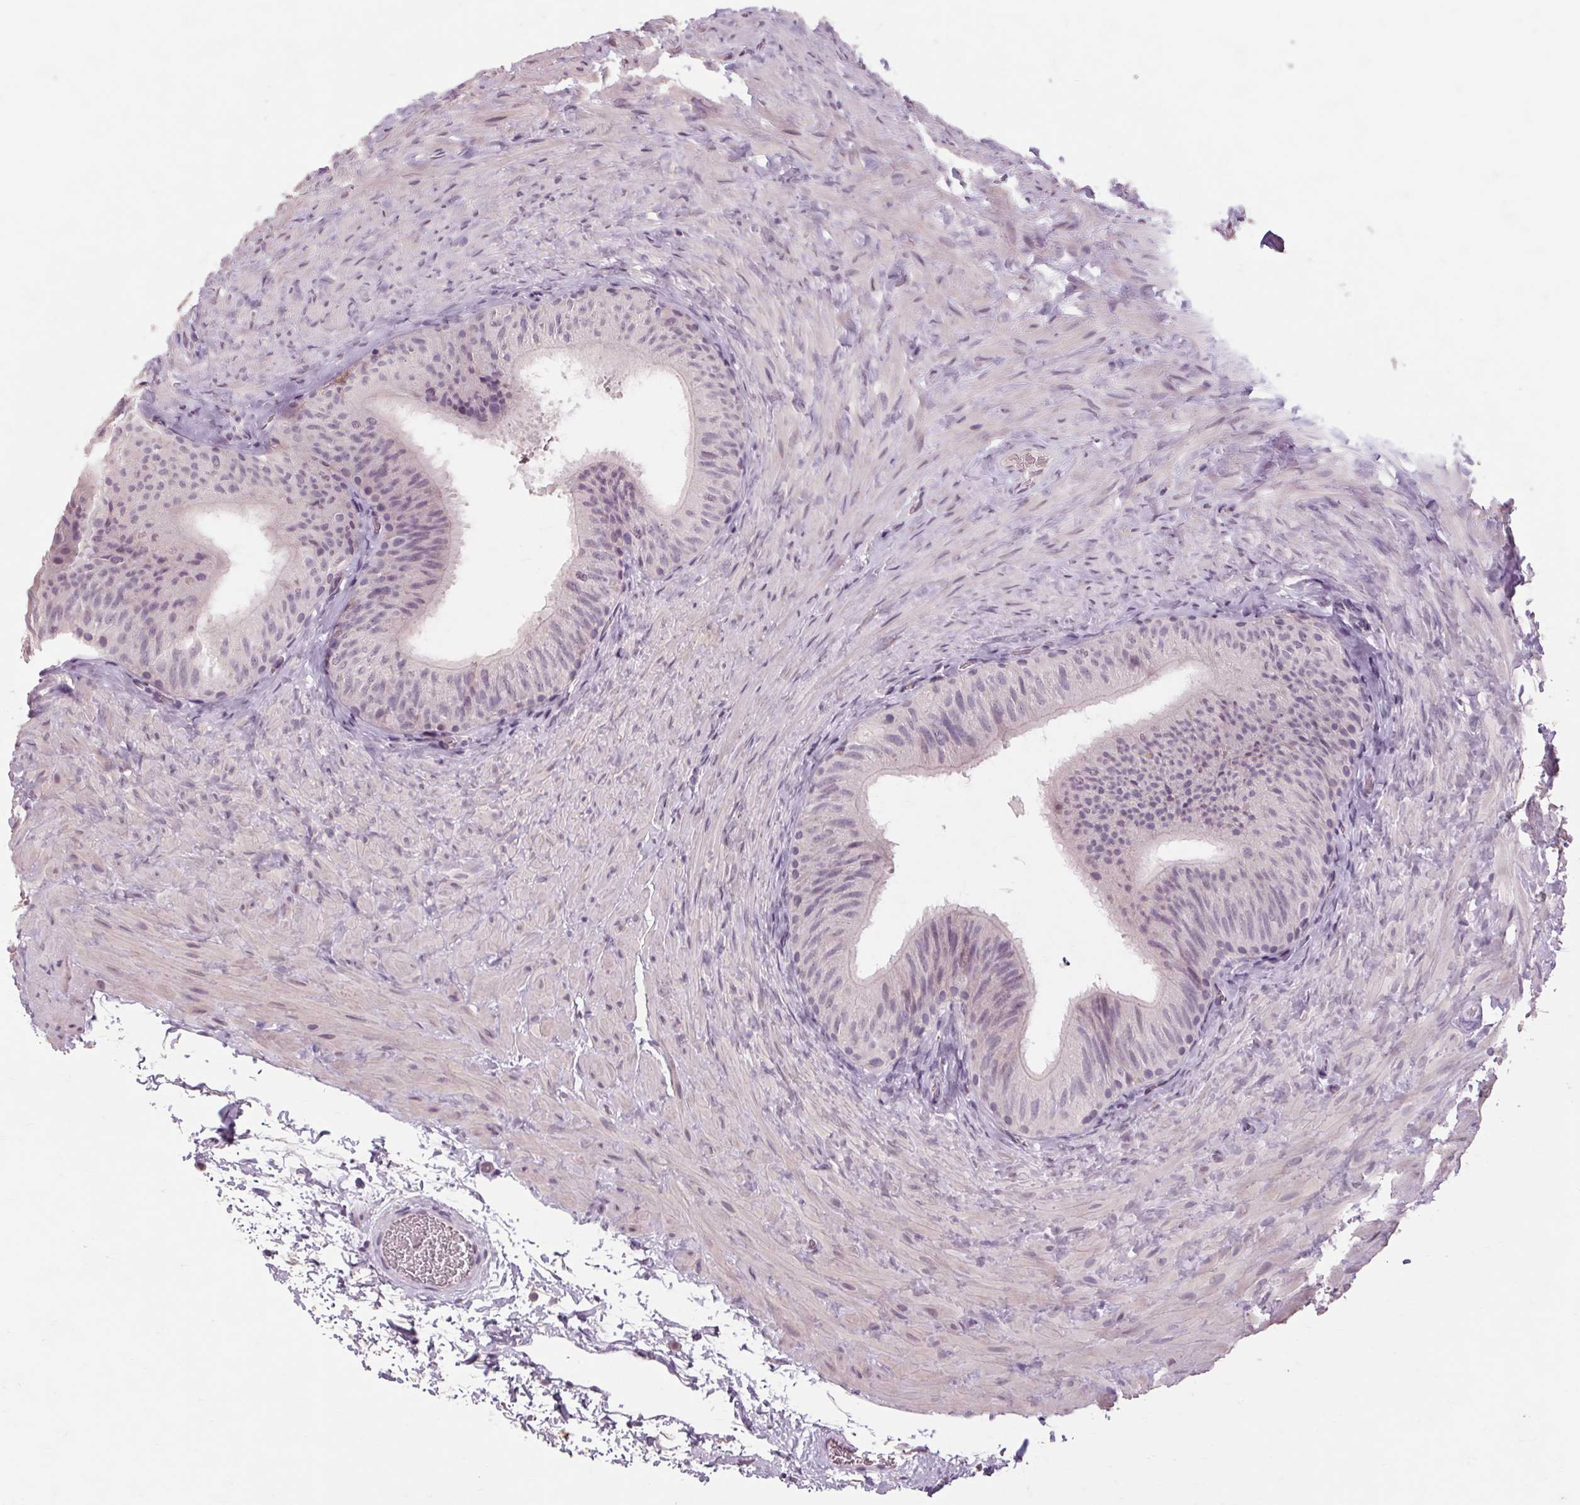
{"staining": {"intensity": "negative", "quantity": "none", "location": "none"}, "tissue": "epididymis", "cell_type": "Glandular cells", "image_type": "normal", "snomed": [{"axis": "morphology", "description": "Normal tissue, NOS"}, {"axis": "topography", "description": "Epididymis, spermatic cord, NOS"}, {"axis": "topography", "description": "Epididymis"}], "caption": "This is an IHC micrograph of unremarkable epididymis. There is no positivity in glandular cells.", "gene": "POMC", "patient": {"sex": "male", "age": 31}}